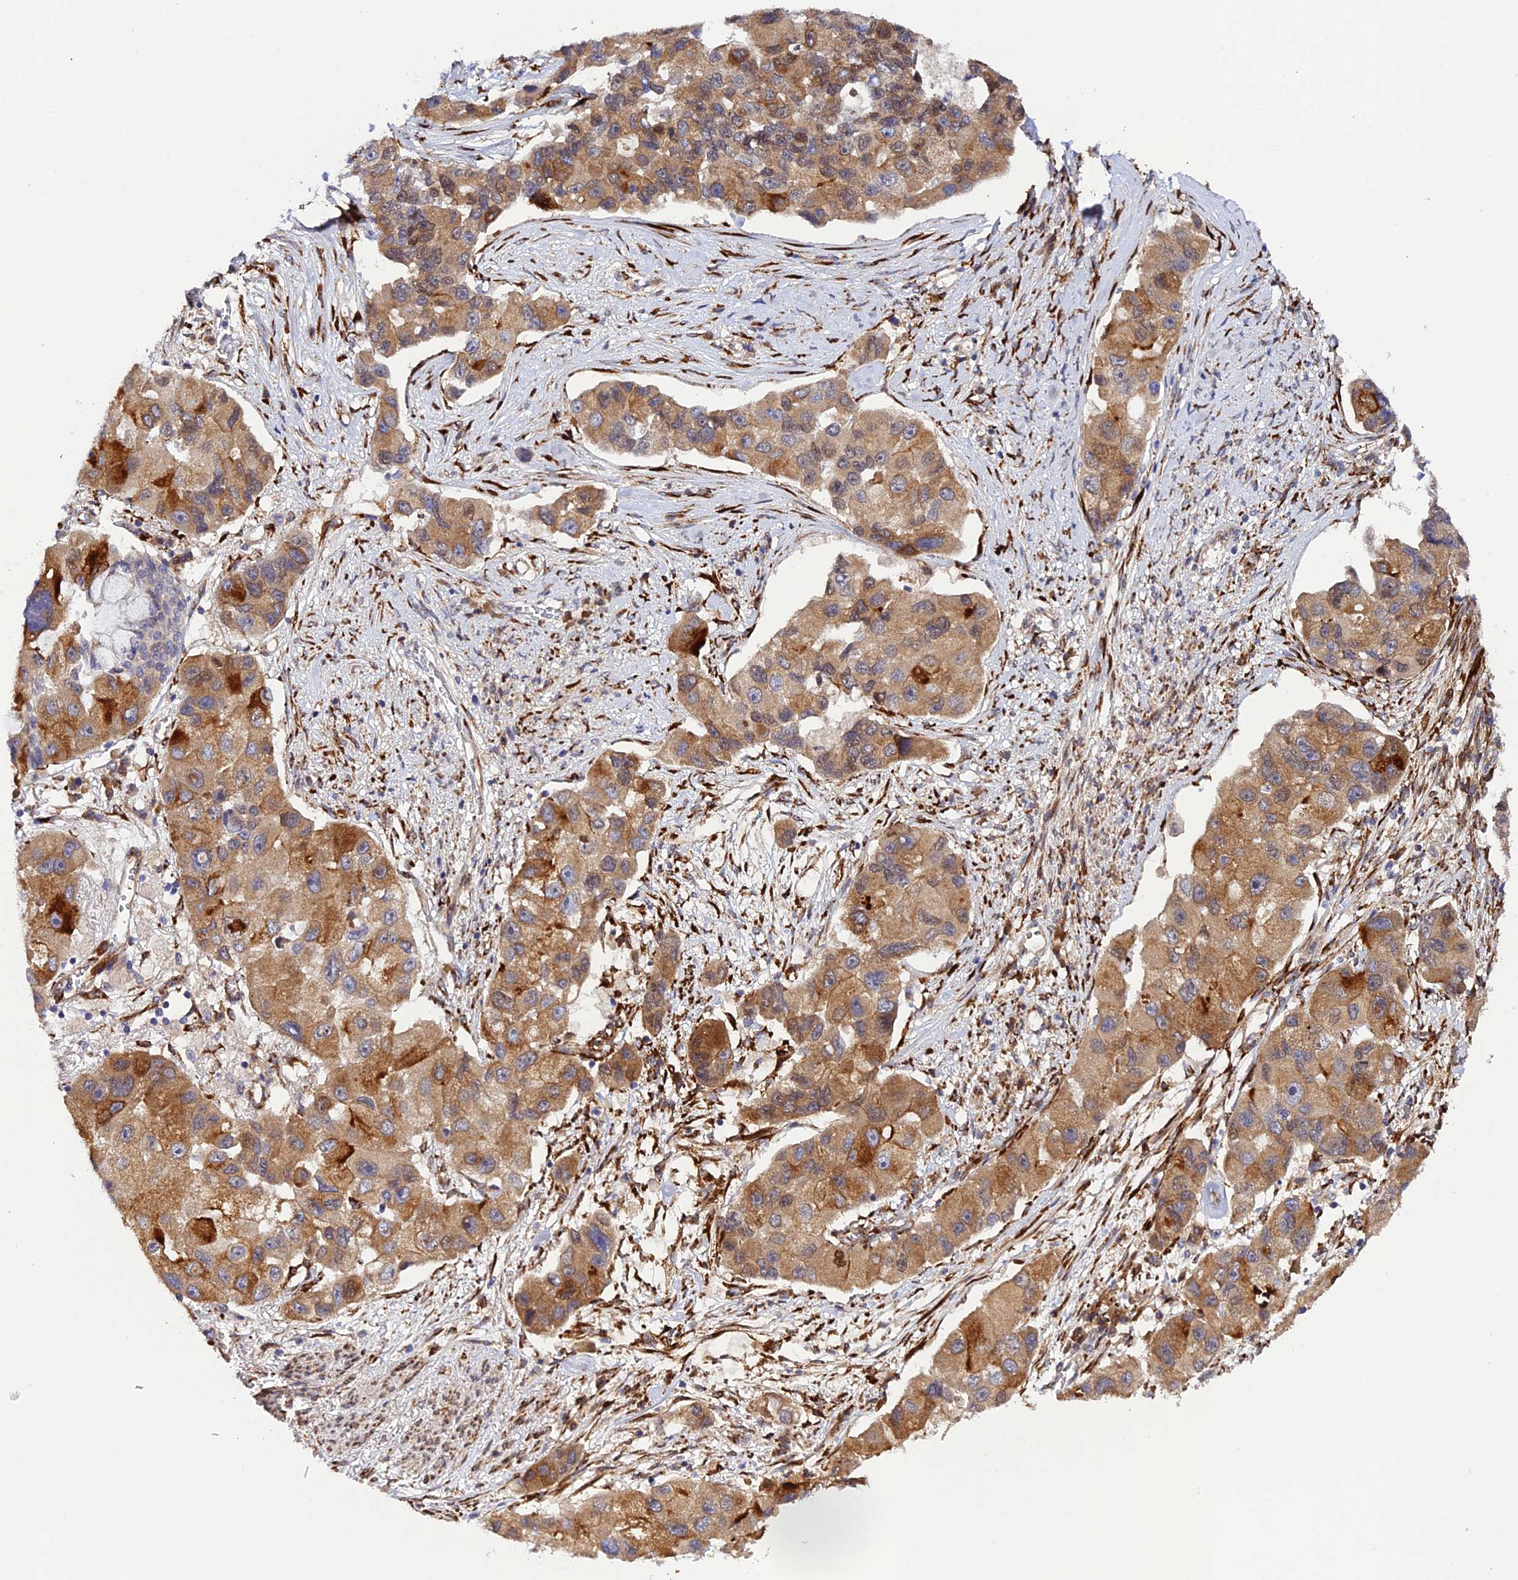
{"staining": {"intensity": "moderate", "quantity": ">75%", "location": "cytoplasmic/membranous"}, "tissue": "lung cancer", "cell_type": "Tumor cells", "image_type": "cancer", "snomed": [{"axis": "morphology", "description": "Adenocarcinoma, NOS"}, {"axis": "topography", "description": "Lung"}], "caption": "This photomicrograph reveals immunohistochemistry (IHC) staining of human lung adenocarcinoma, with medium moderate cytoplasmic/membranous positivity in about >75% of tumor cells.", "gene": "P3H3", "patient": {"sex": "female", "age": 54}}